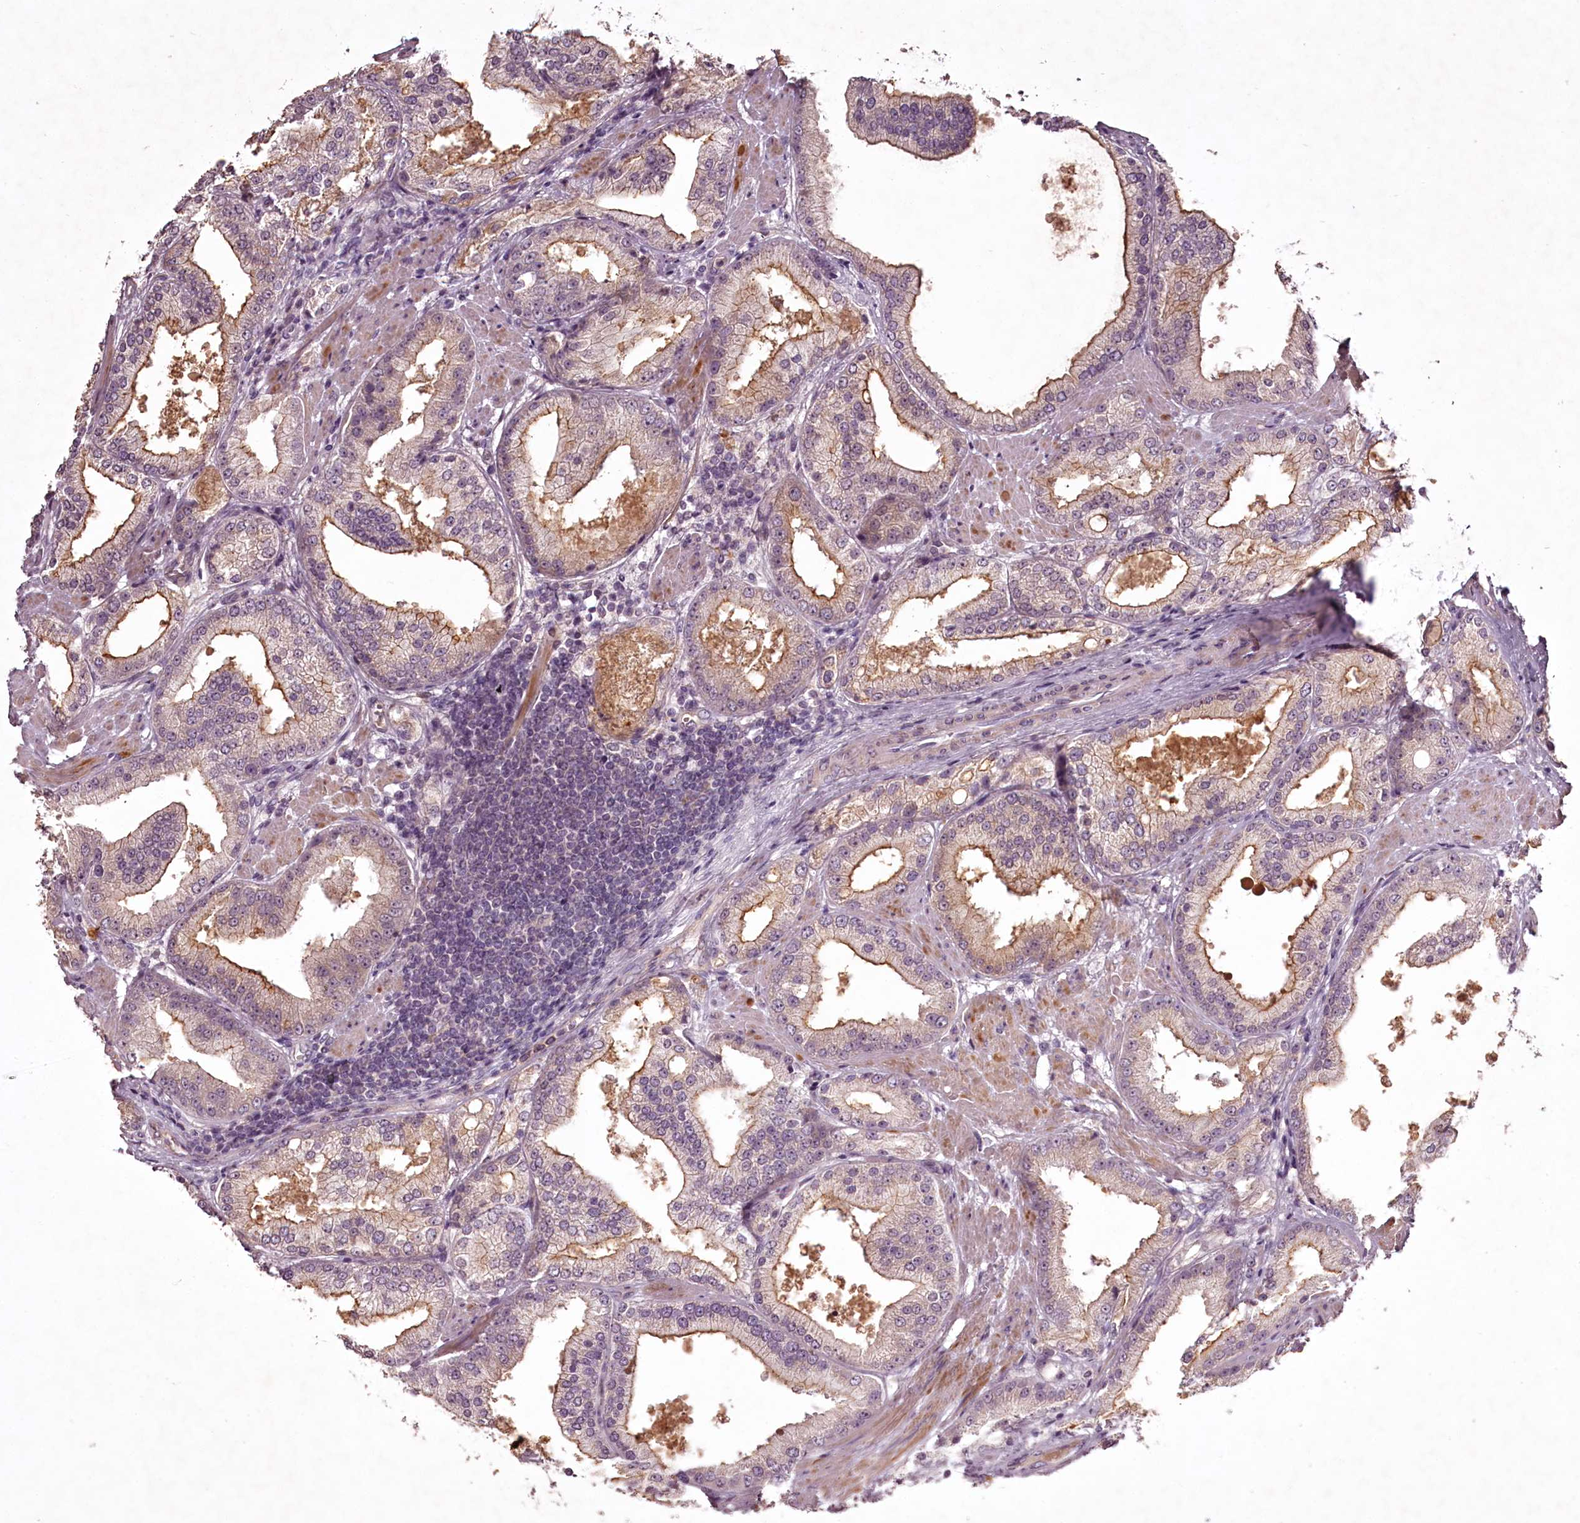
{"staining": {"intensity": "moderate", "quantity": "25%-75%", "location": "cytoplasmic/membranous"}, "tissue": "prostate cancer", "cell_type": "Tumor cells", "image_type": "cancer", "snomed": [{"axis": "morphology", "description": "Adenocarcinoma, Low grade"}, {"axis": "topography", "description": "Prostate"}], "caption": "A brown stain shows moderate cytoplasmic/membranous expression of a protein in human prostate cancer tumor cells.", "gene": "RBMXL2", "patient": {"sex": "male", "age": 67}}